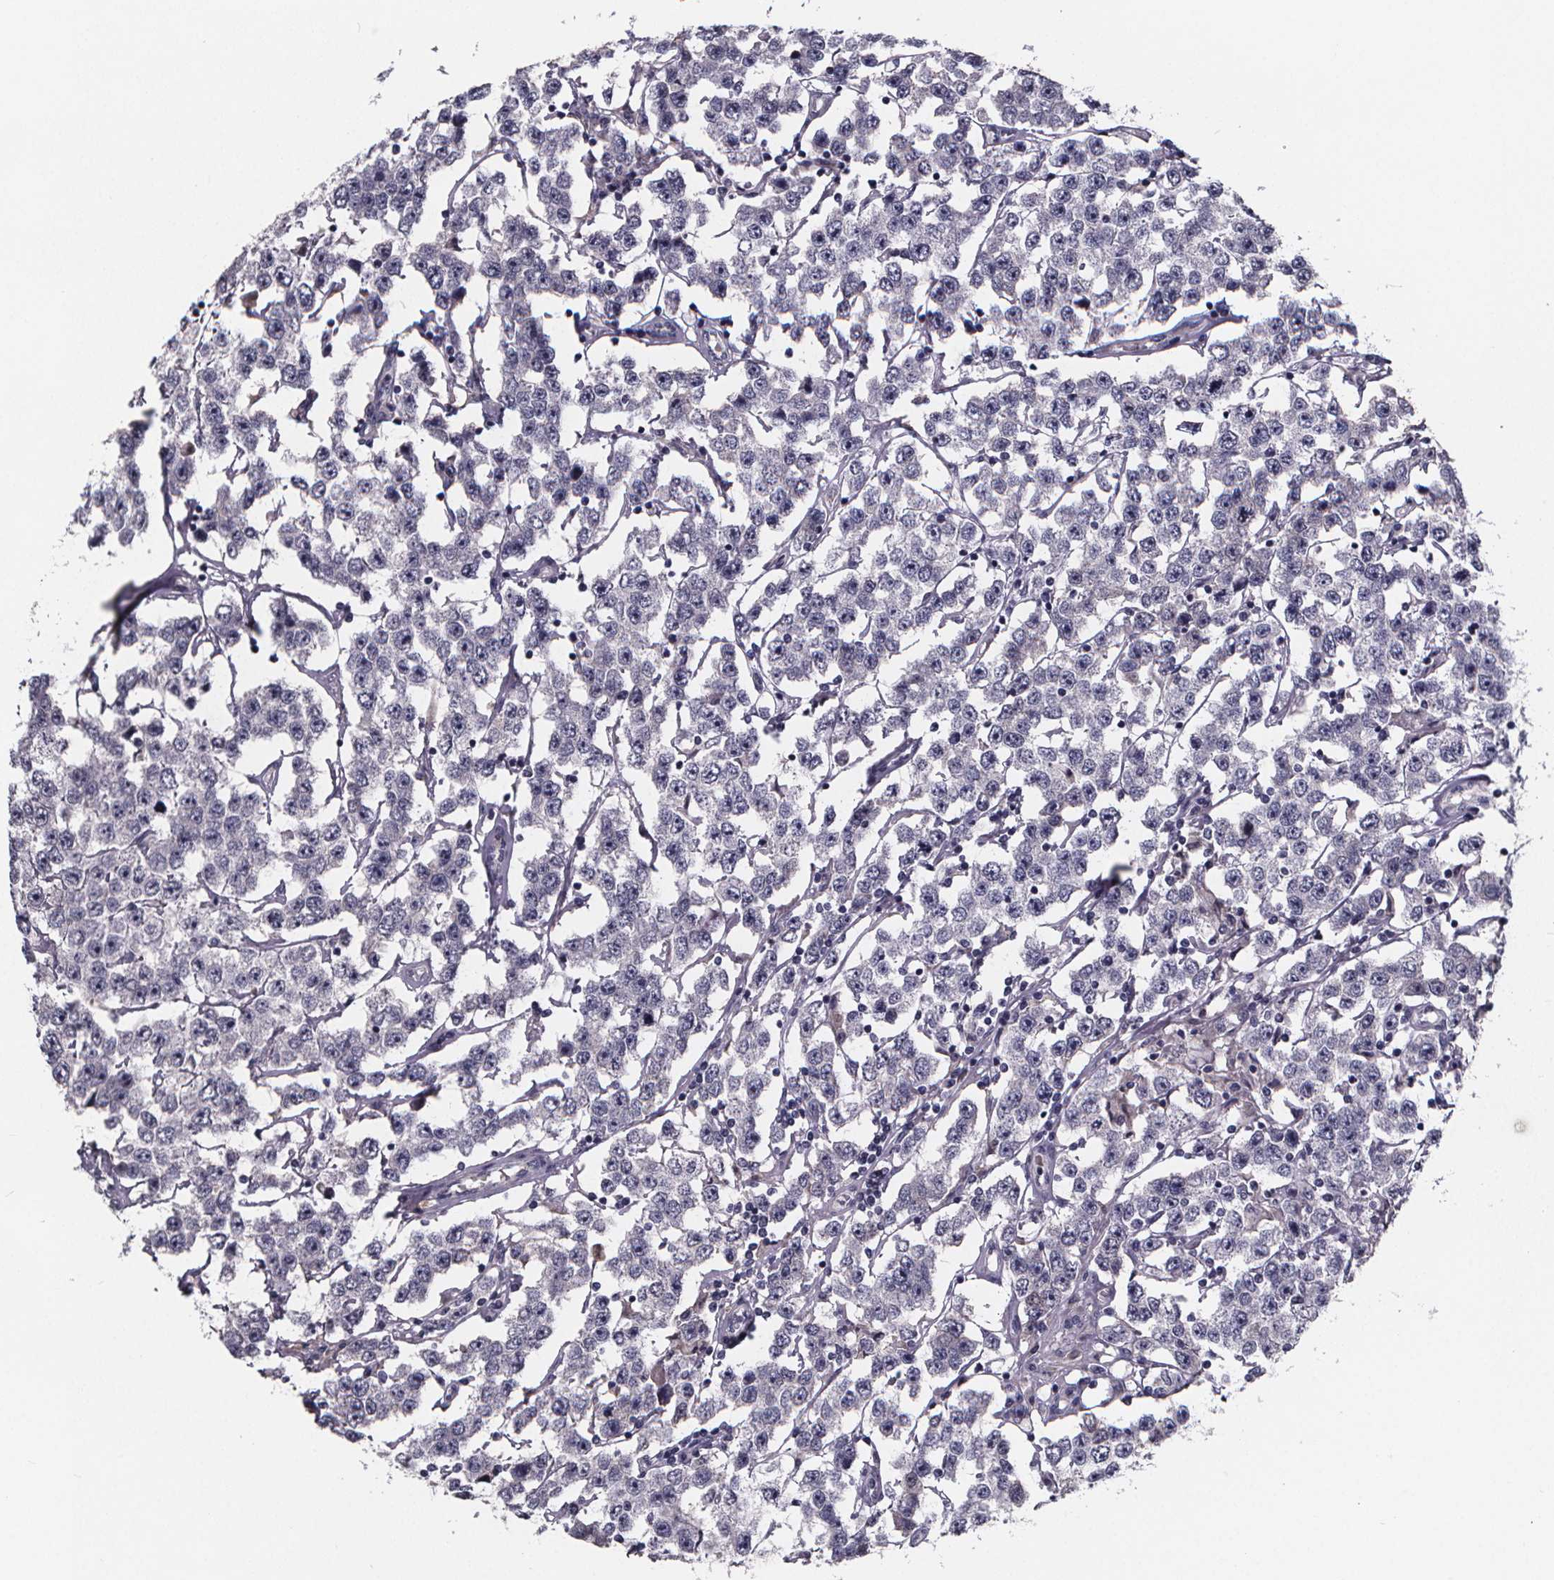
{"staining": {"intensity": "negative", "quantity": "none", "location": "none"}, "tissue": "testis cancer", "cell_type": "Tumor cells", "image_type": "cancer", "snomed": [{"axis": "morphology", "description": "Seminoma, NOS"}, {"axis": "topography", "description": "Testis"}], "caption": "High magnification brightfield microscopy of testis seminoma stained with DAB (3,3'-diaminobenzidine) (brown) and counterstained with hematoxylin (blue): tumor cells show no significant staining.", "gene": "AGT", "patient": {"sex": "male", "age": 52}}